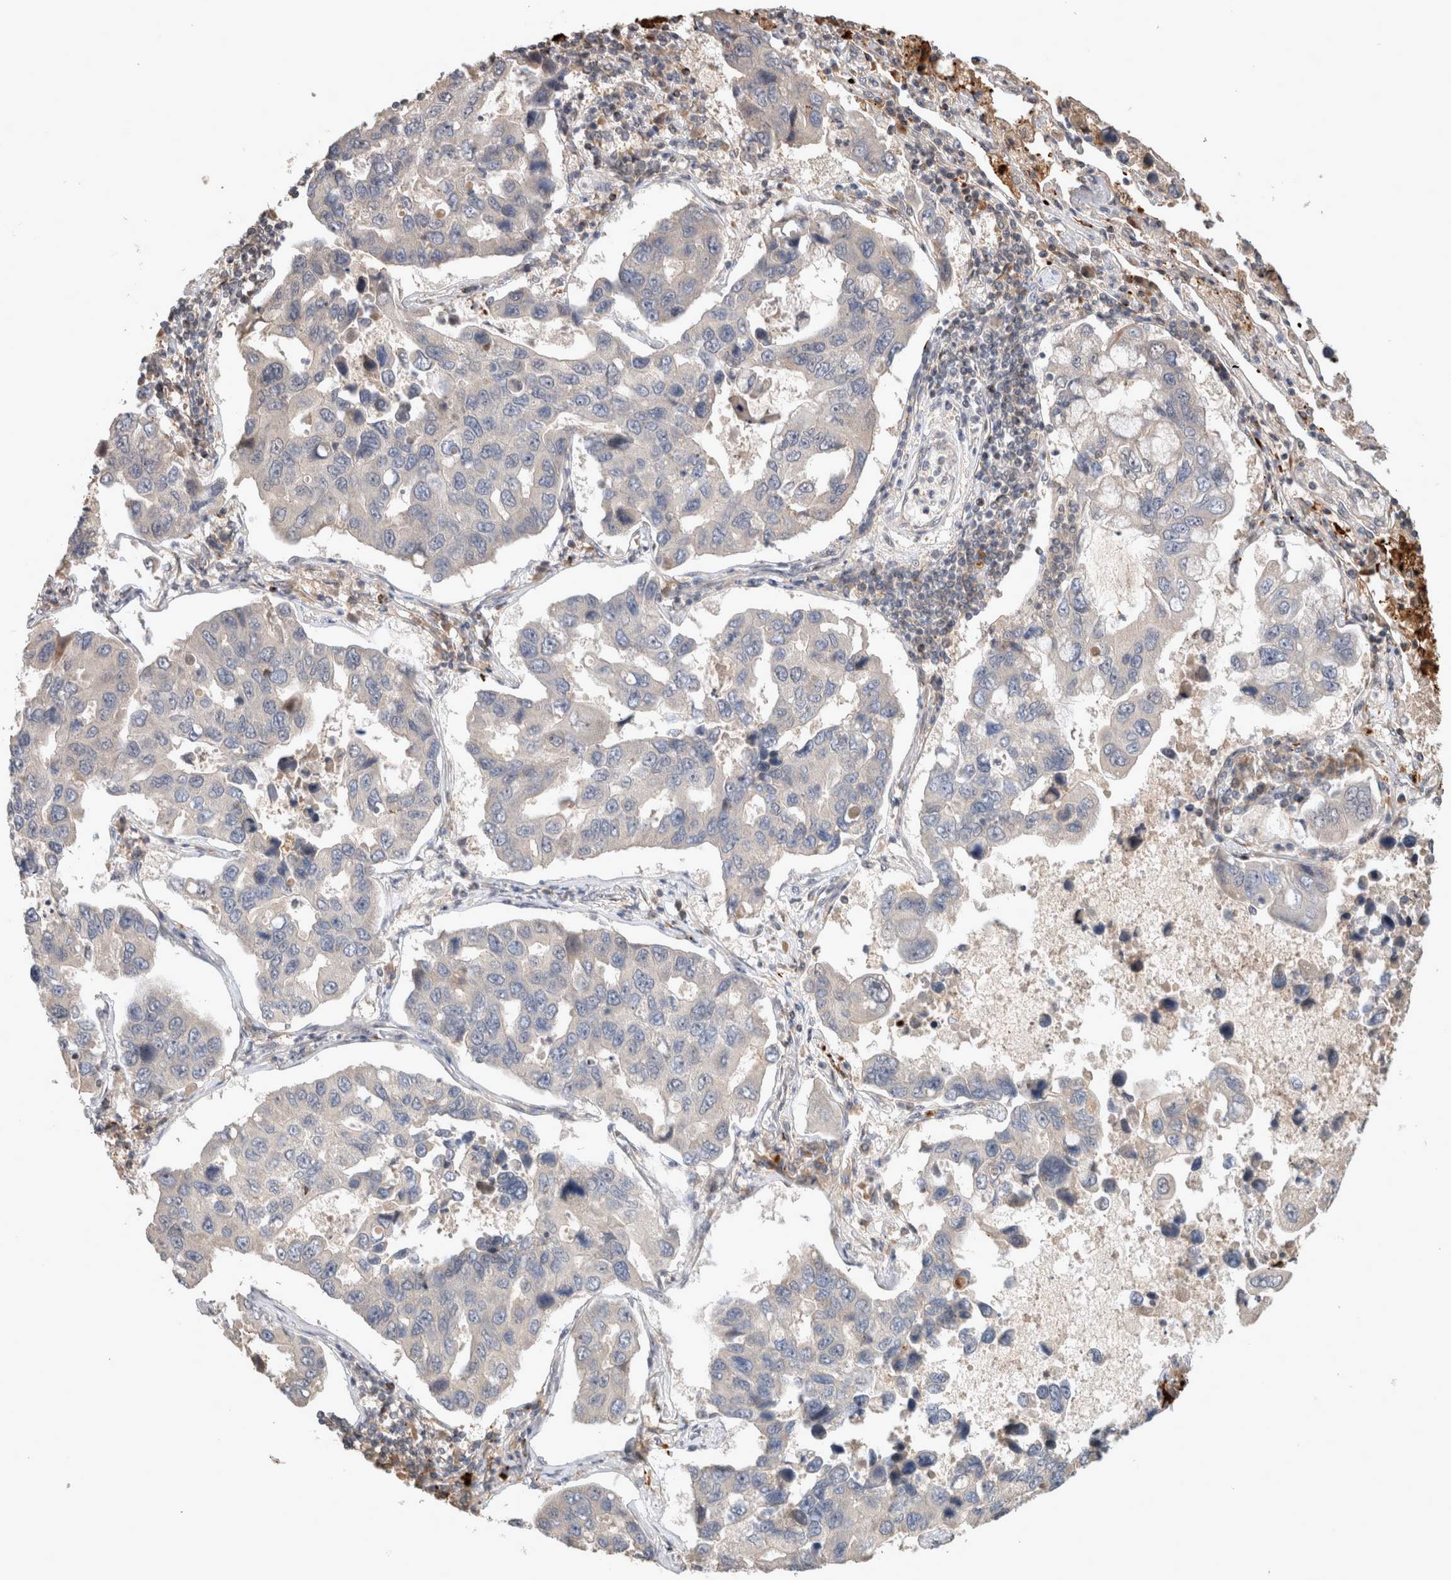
{"staining": {"intensity": "negative", "quantity": "none", "location": "none"}, "tissue": "lung cancer", "cell_type": "Tumor cells", "image_type": "cancer", "snomed": [{"axis": "morphology", "description": "Adenocarcinoma, NOS"}, {"axis": "topography", "description": "Lung"}], "caption": "This histopathology image is of lung cancer (adenocarcinoma) stained with IHC to label a protein in brown with the nuclei are counter-stained blue. There is no expression in tumor cells.", "gene": "SERAC1", "patient": {"sex": "male", "age": 64}}